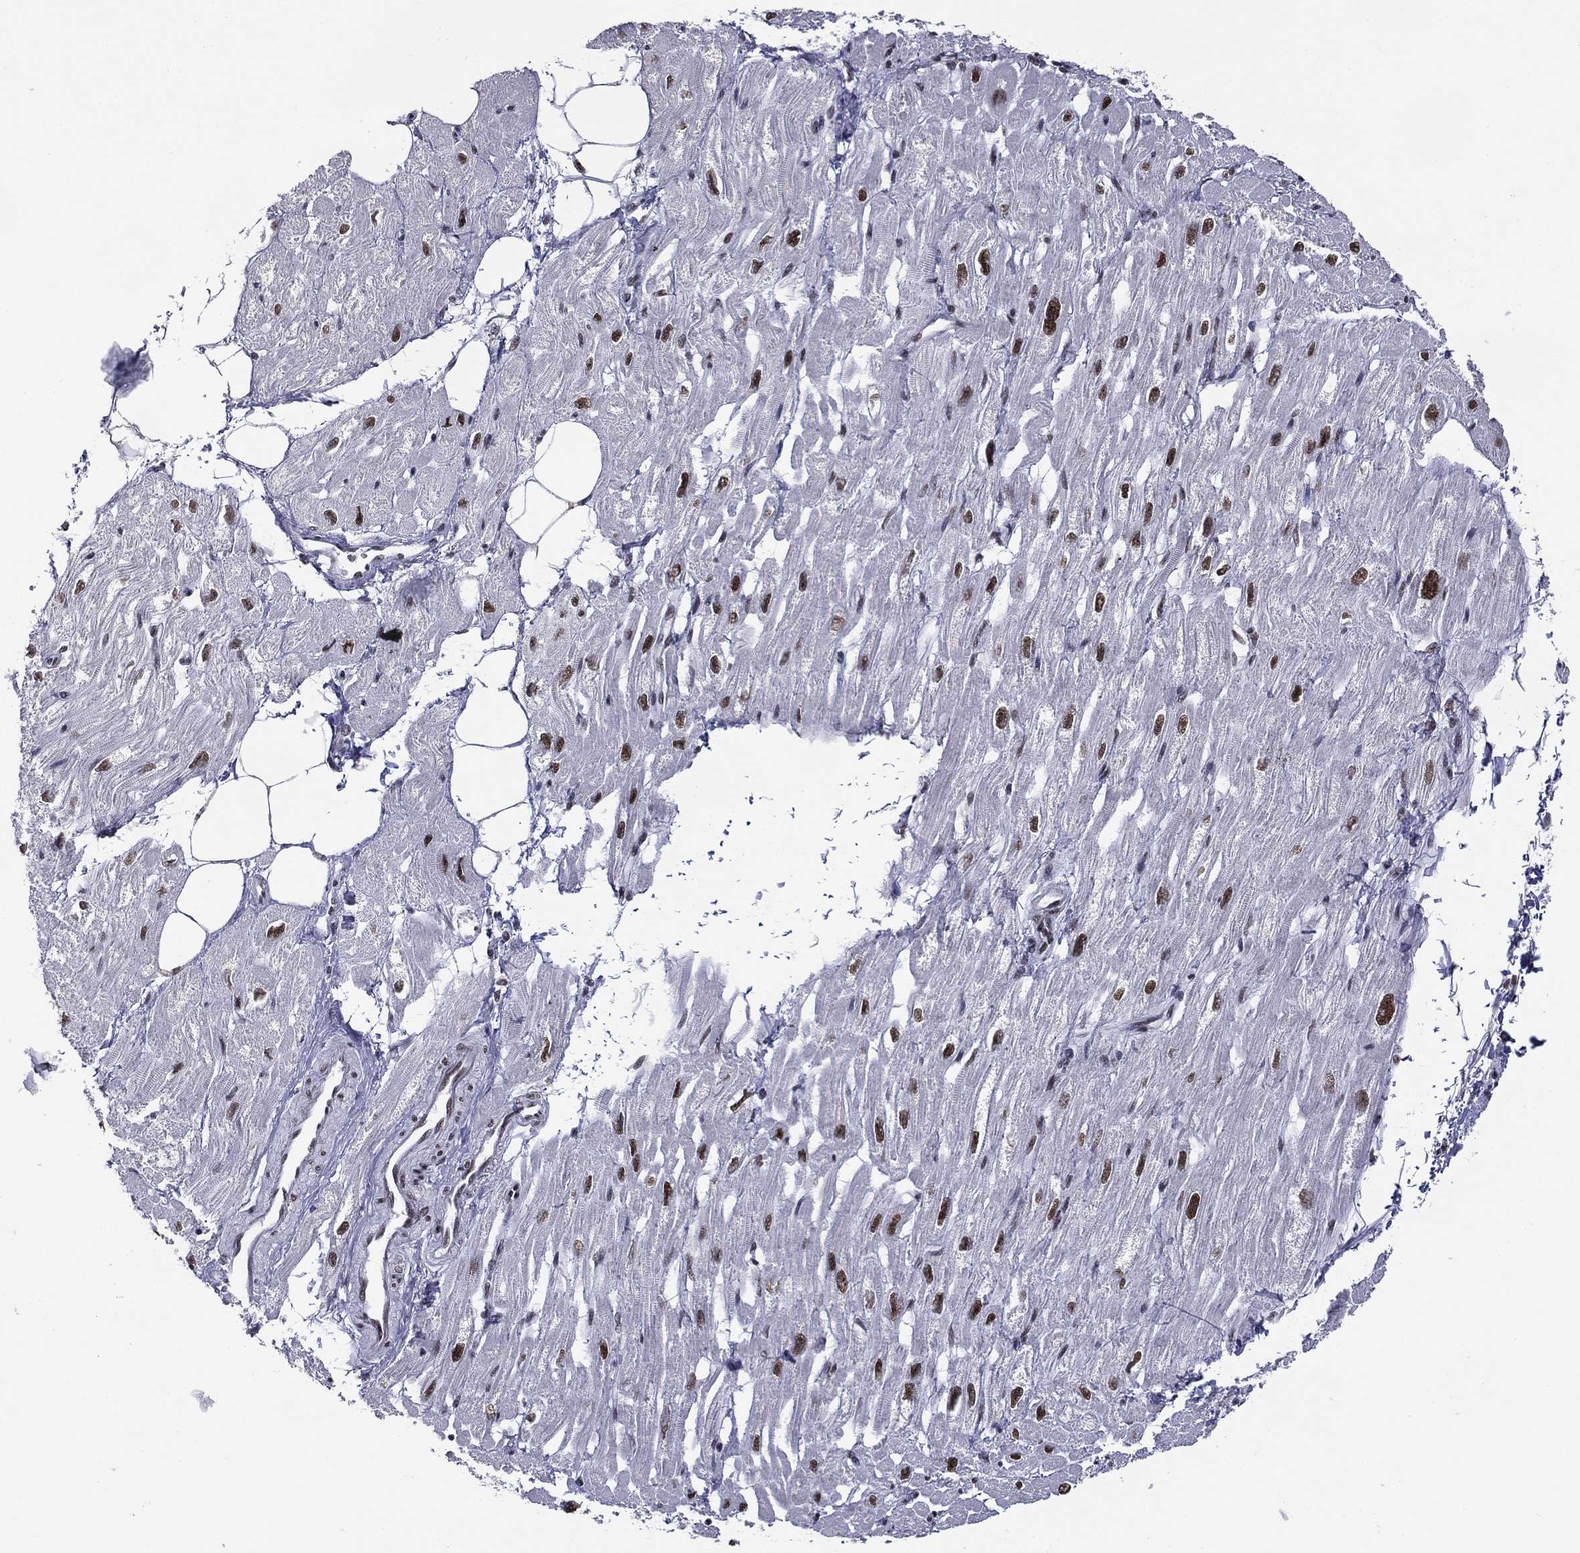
{"staining": {"intensity": "strong", "quantity": "<25%", "location": "nuclear"}, "tissue": "heart muscle", "cell_type": "Cardiomyocytes", "image_type": "normal", "snomed": [{"axis": "morphology", "description": "Normal tissue, NOS"}, {"axis": "topography", "description": "Heart"}], "caption": "This is a histology image of immunohistochemistry (IHC) staining of benign heart muscle, which shows strong staining in the nuclear of cardiomyocytes.", "gene": "ETV5", "patient": {"sex": "male", "age": 66}}